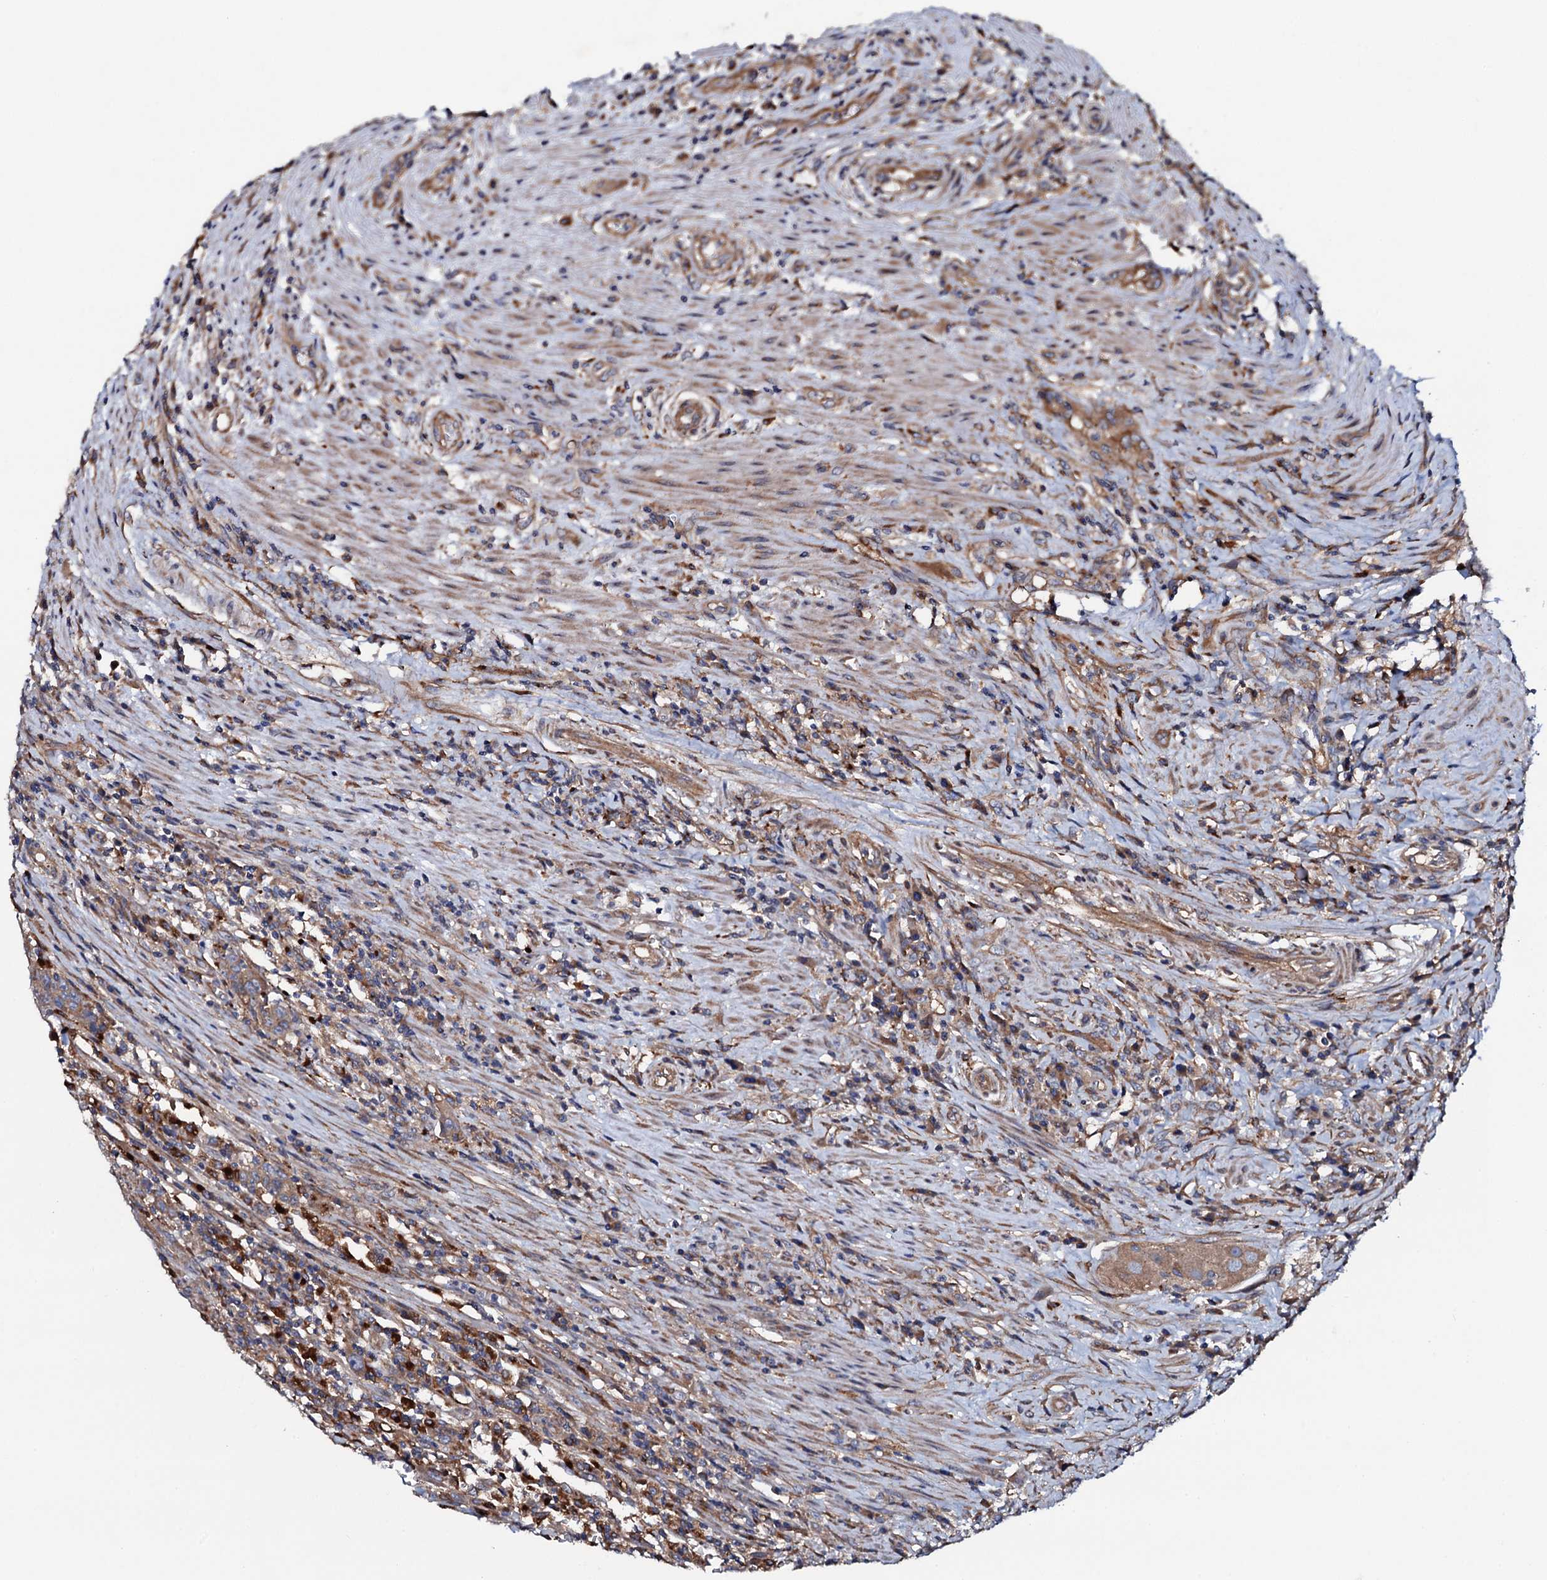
{"staining": {"intensity": "moderate", "quantity": ">75%", "location": "cytoplasmic/membranous"}, "tissue": "colorectal cancer", "cell_type": "Tumor cells", "image_type": "cancer", "snomed": [{"axis": "morphology", "description": "Adenocarcinoma, NOS"}, {"axis": "topography", "description": "Colon"}], "caption": "Human adenocarcinoma (colorectal) stained with a protein marker shows moderate staining in tumor cells.", "gene": "P2RX4", "patient": {"sex": "male", "age": 62}}